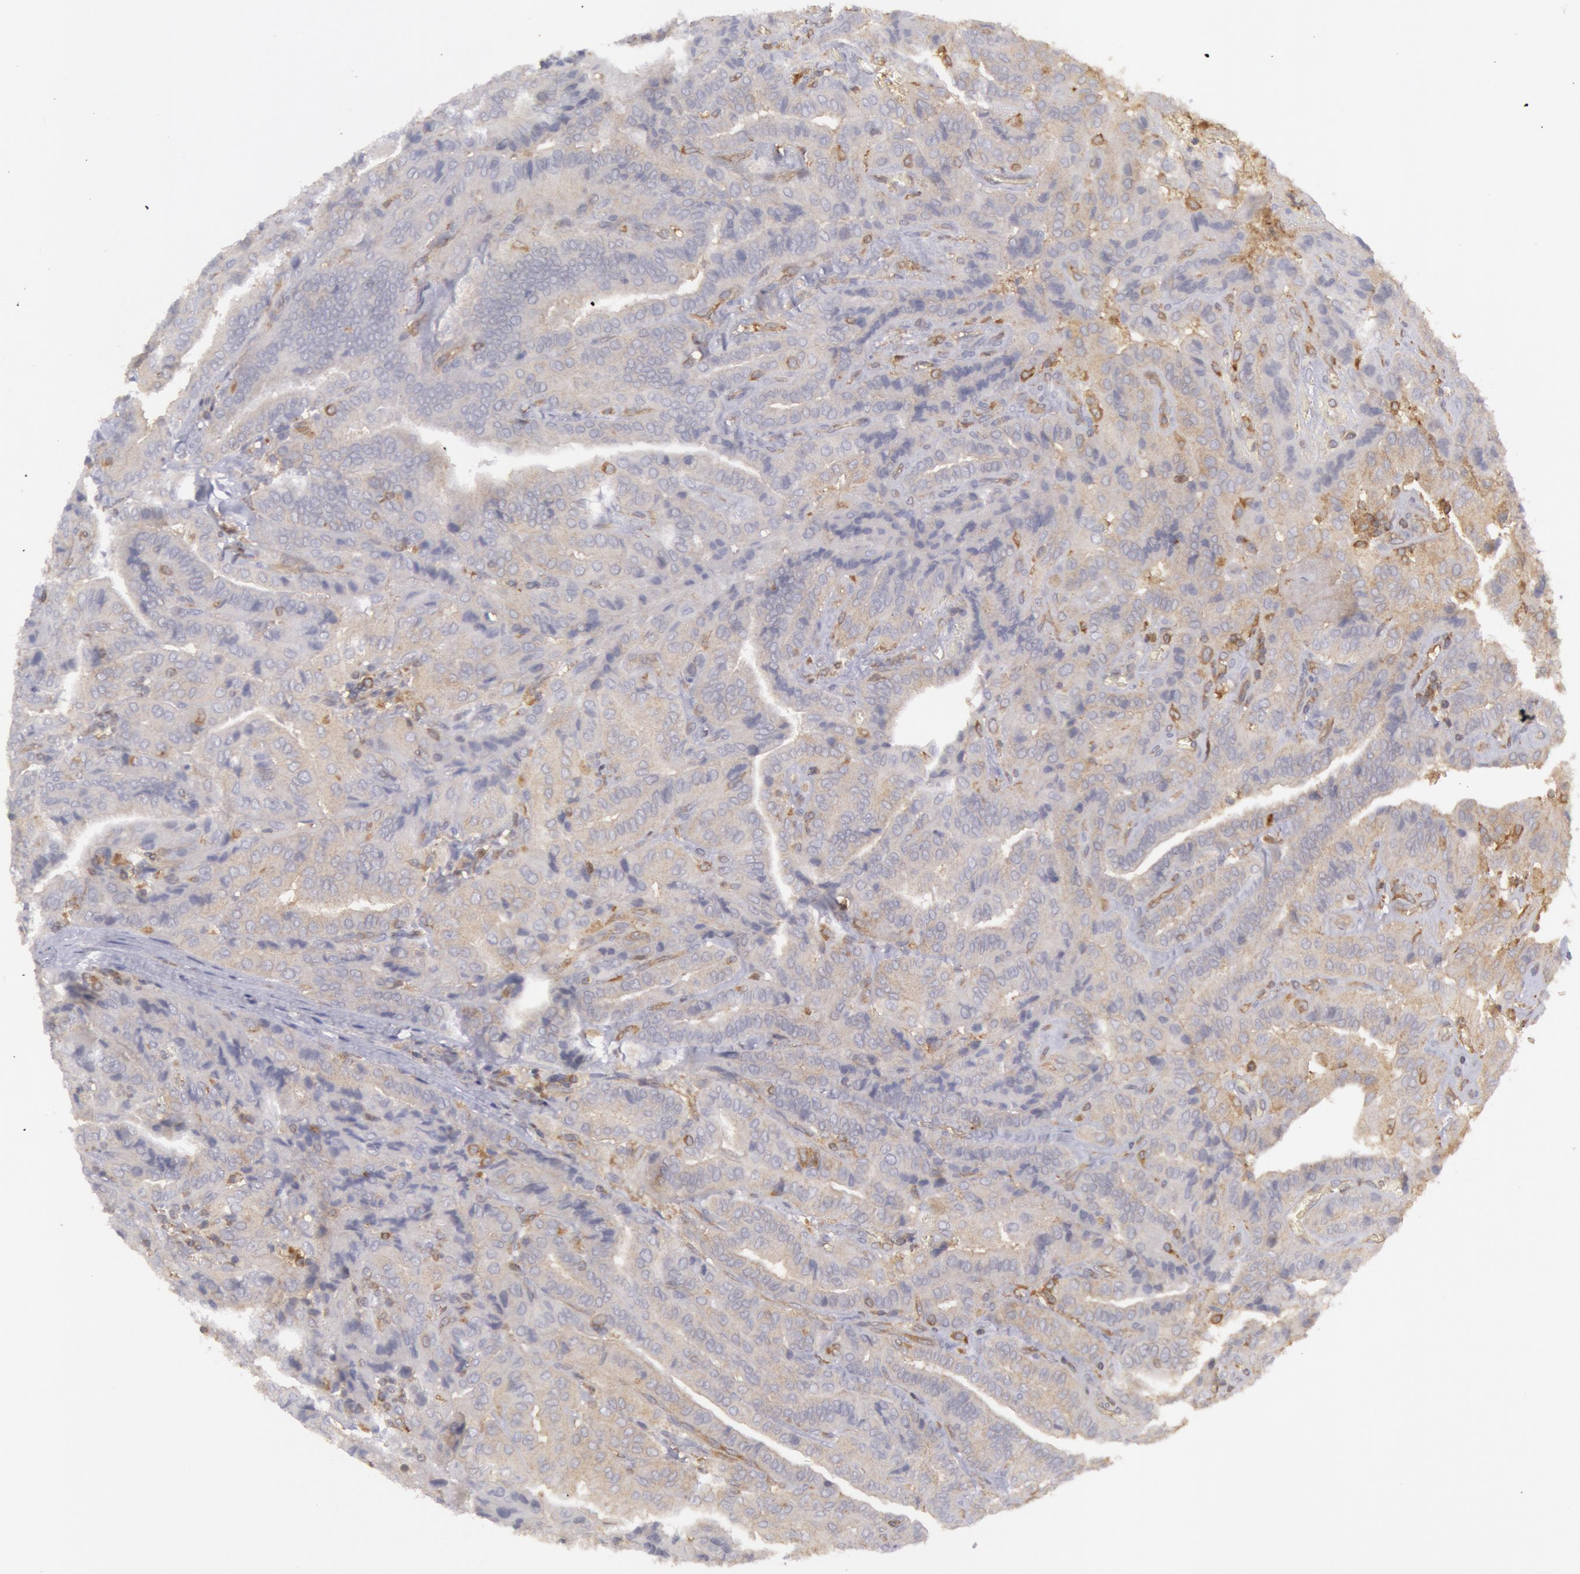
{"staining": {"intensity": "negative", "quantity": "none", "location": "none"}, "tissue": "thyroid cancer", "cell_type": "Tumor cells", "image_type": "cancer", "snomed": [{"axis": "morphology", "description": "Papillary adenocarcinoma, NOS"}, {"axis": "topography", "description": "Thyroid gland"}], "caption": "High magnification brightfield microscopy of thyroid cancer stained with DAB (3,3'-diaminobenzidine) (brown) and counterstained with hematoxylin (blue): tumor cells show no significant expression.", "gene": "IKBKB", "patient": {"sex": "female", "age": 71}}